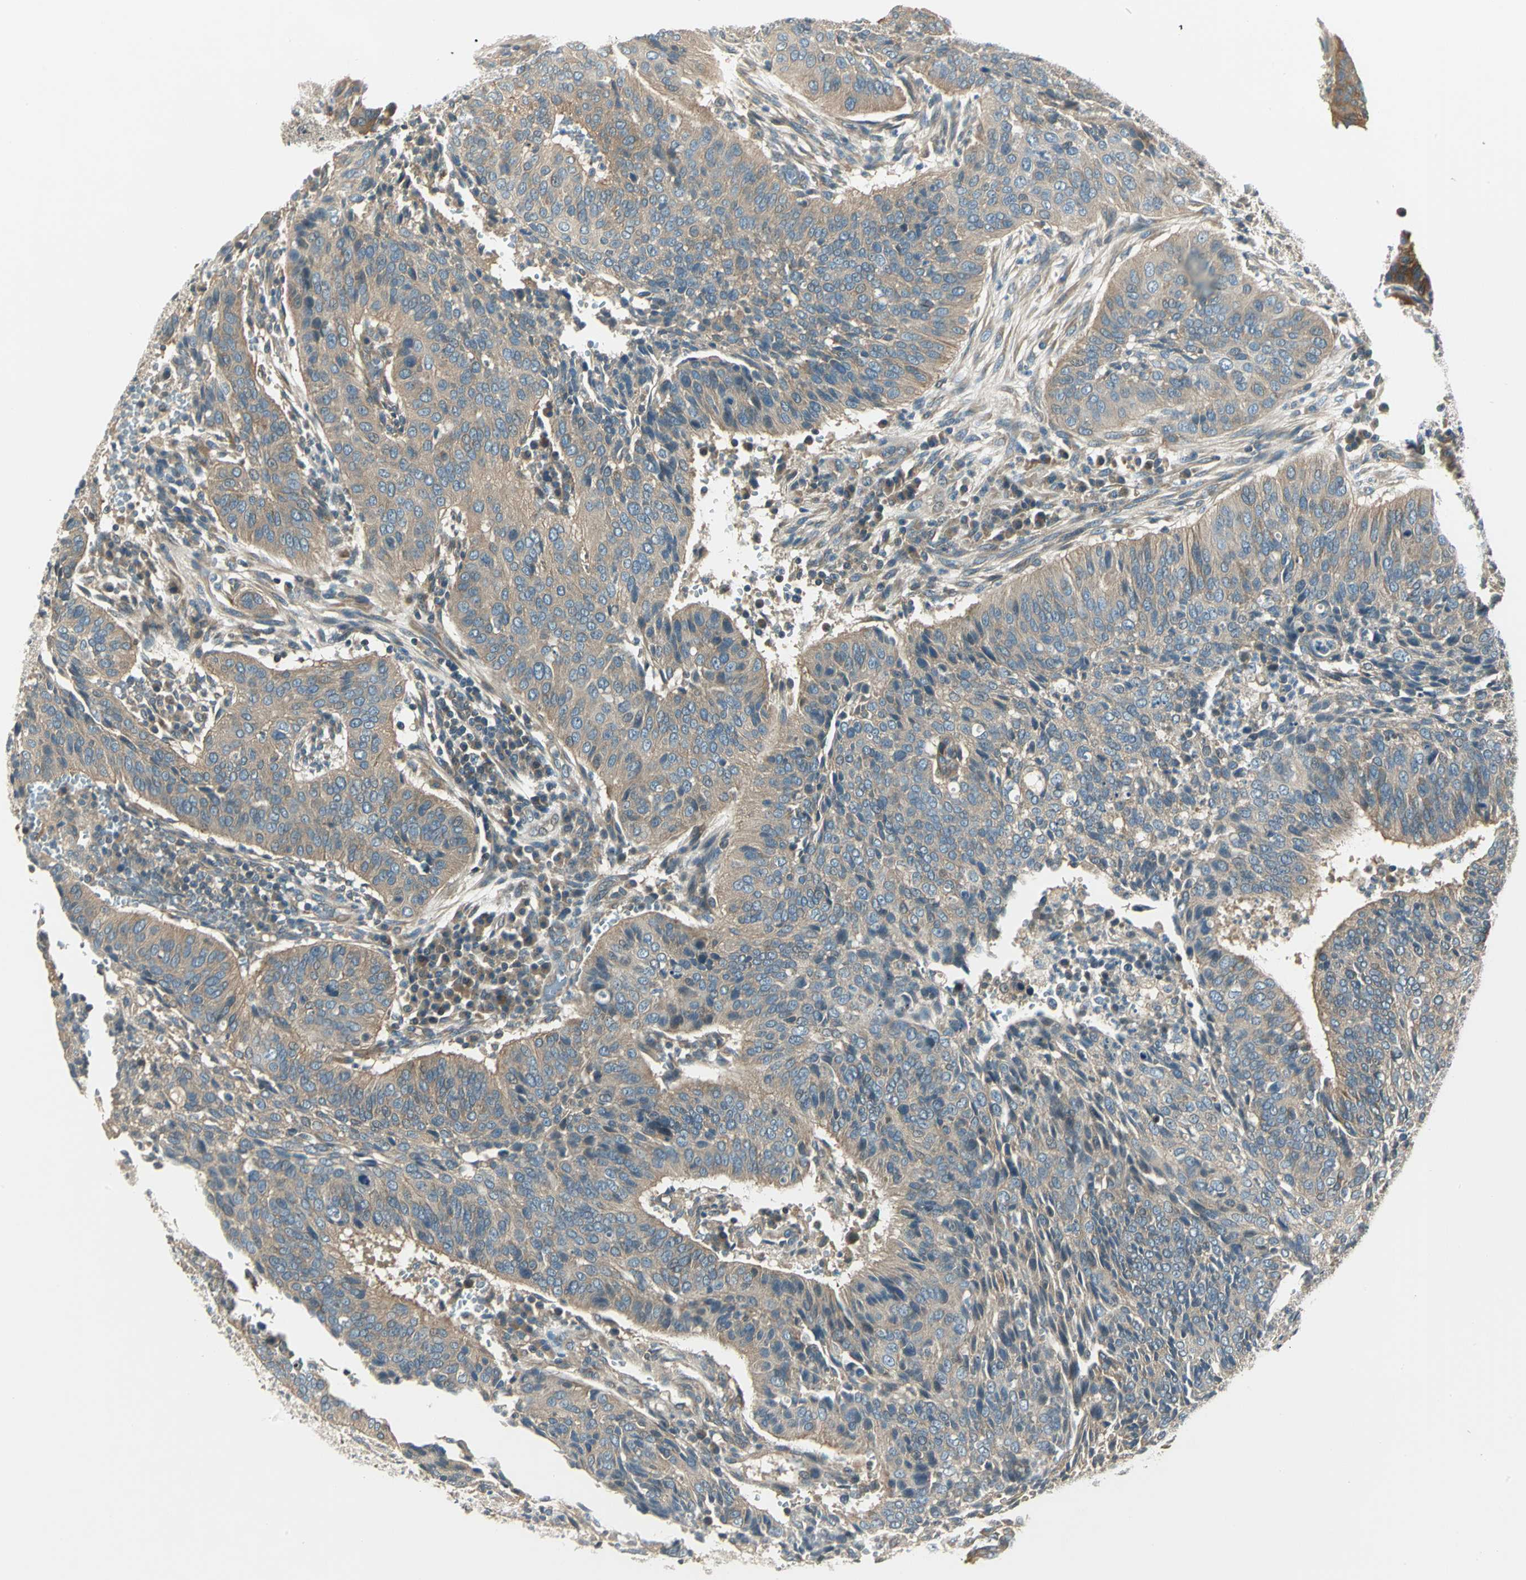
{"staining": {"intensity": "moderate", "quantity": ">75%", "location": "cytoplasmic/membranous"}, "tissue": "cervical cancer", "cell_type": "Tumor cells", "image_type": "cancer", "snomed": [{"axis": "morphology", "description": "Squamous cell carcinoma, NOS"}, {"axis": "topography", "description": "Cervix"}], "caption": "IHC staining of cervical cancer (squamous cell carcinoma), which demonstrates medium levels of moderate cytoplasmic/membranous expression in approximately >75% of tumor cells indicating moderate cytoplasmic/membranous protein positivity. The staining was performed using DAB (brown) for protein detection and nuclei were counterstained in hematoxylin (blue).", "gene": "PRKAA1", "patient": {"sex": "female", "age": 39}}